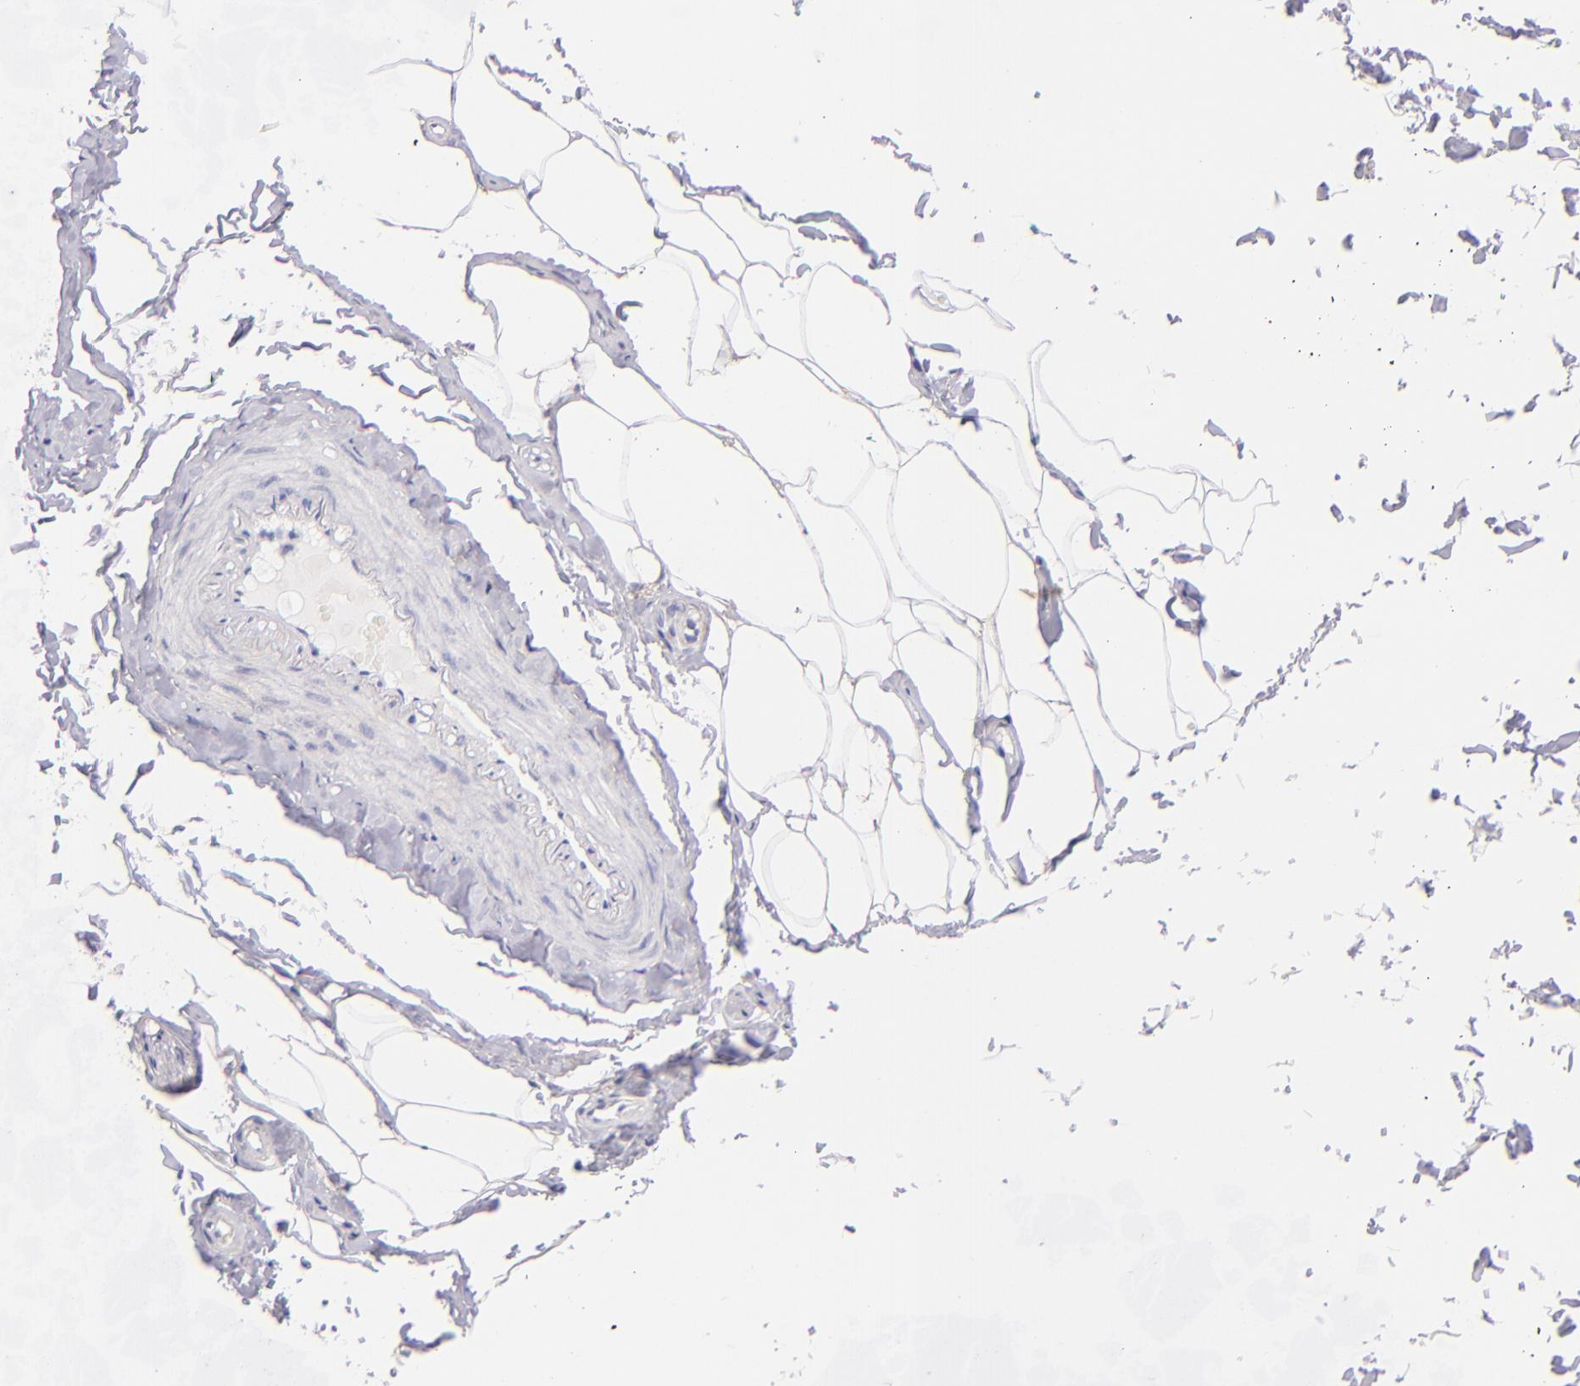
{"staining": {"intensity": "moderate", "quantity": "<25%", "location": "cytoplasmic/membranous"}, "tissue": "adipose tissue", "cell_type": "Adipocytes", "image_type": "normal", "snomed": [{"axis": "morphology", "description": "Normal tissue, NOS"}, {"axis": "topography", "description": "Soft tissue"}, {"axis": "topography", "description": "Peripheral nerve tissue"}], "caption": "IHC of normal adipose tissue demonstrates low levels of moderate cytoplasmic/membranous staining in approximately <25% of adipocytes. (DAB (3,3'-diaminobenzidine) IHC, brown staining for protein, blue staining for nuclei).", "gene": "CD81", "patient": {"sex": "female", "age": 68}}